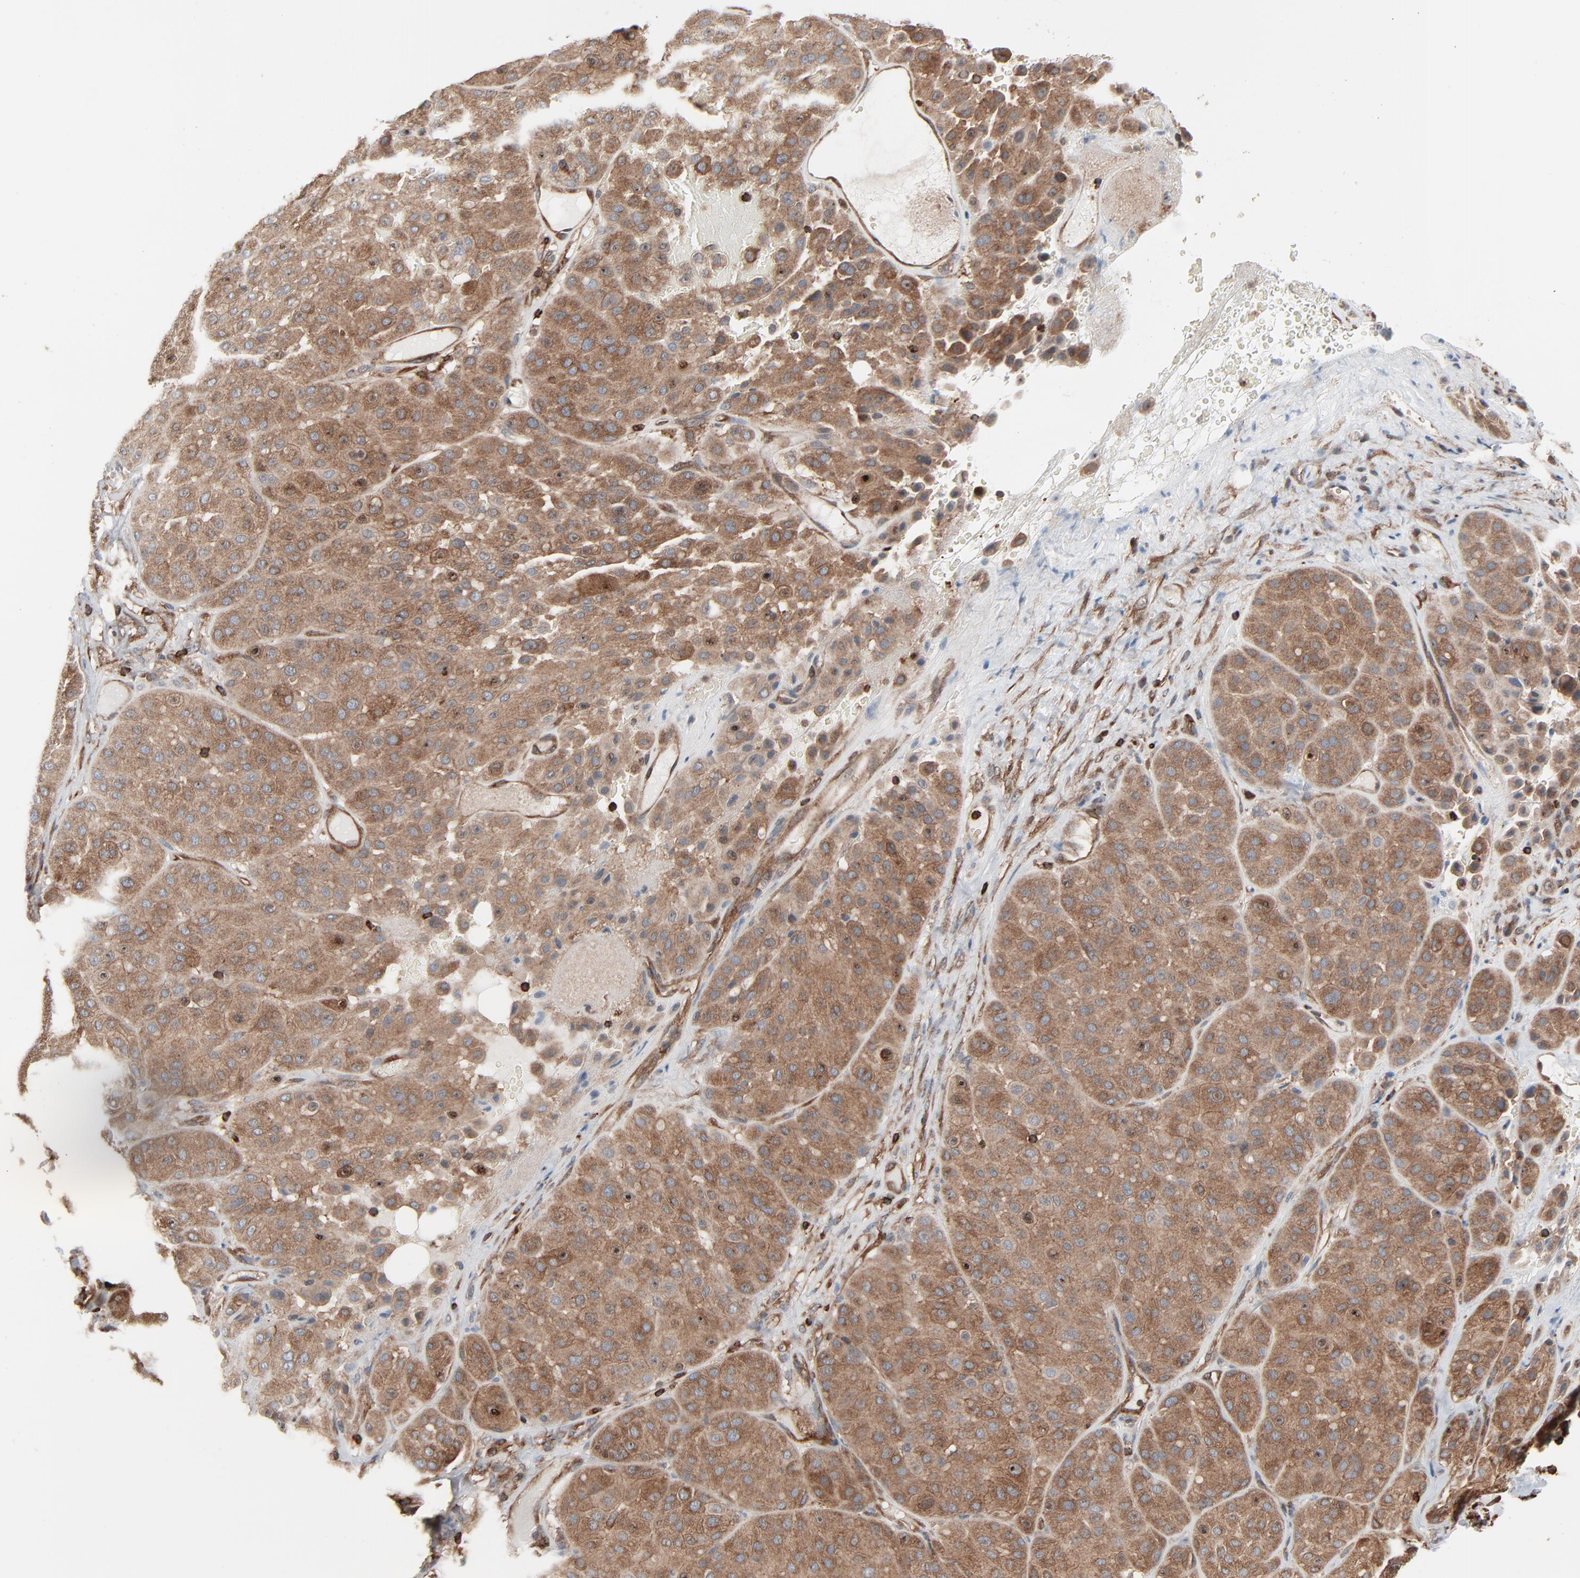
{"staining": {"intensity": "moderate", "quantity": ">75%", "location": "cytoplasmic/membranous"}, "tissue": "melanoma", "cell_type": "Tumor cells", "image_type": "cancer", "snomed": [{"axis": "morphology", "description": "Normal tissue, NOS"}, {"axis": "morphology", "description": "Malignant melanoma, Metastatic site"}, {"axis": "topography", "description": "Skin"}], "caption": "IHC photomicrograph of neoplastic tissue: human melanoma stained using immunohistochemistry (IHC) shows medium levels of moderate protein expression localized specifically in the cytoplasmic/membranous of tumor cells, appearing as a cytoplasmic/membranous brown color.", "gene": "OPTN", "patient": {"sex": "male", "age": 41}}